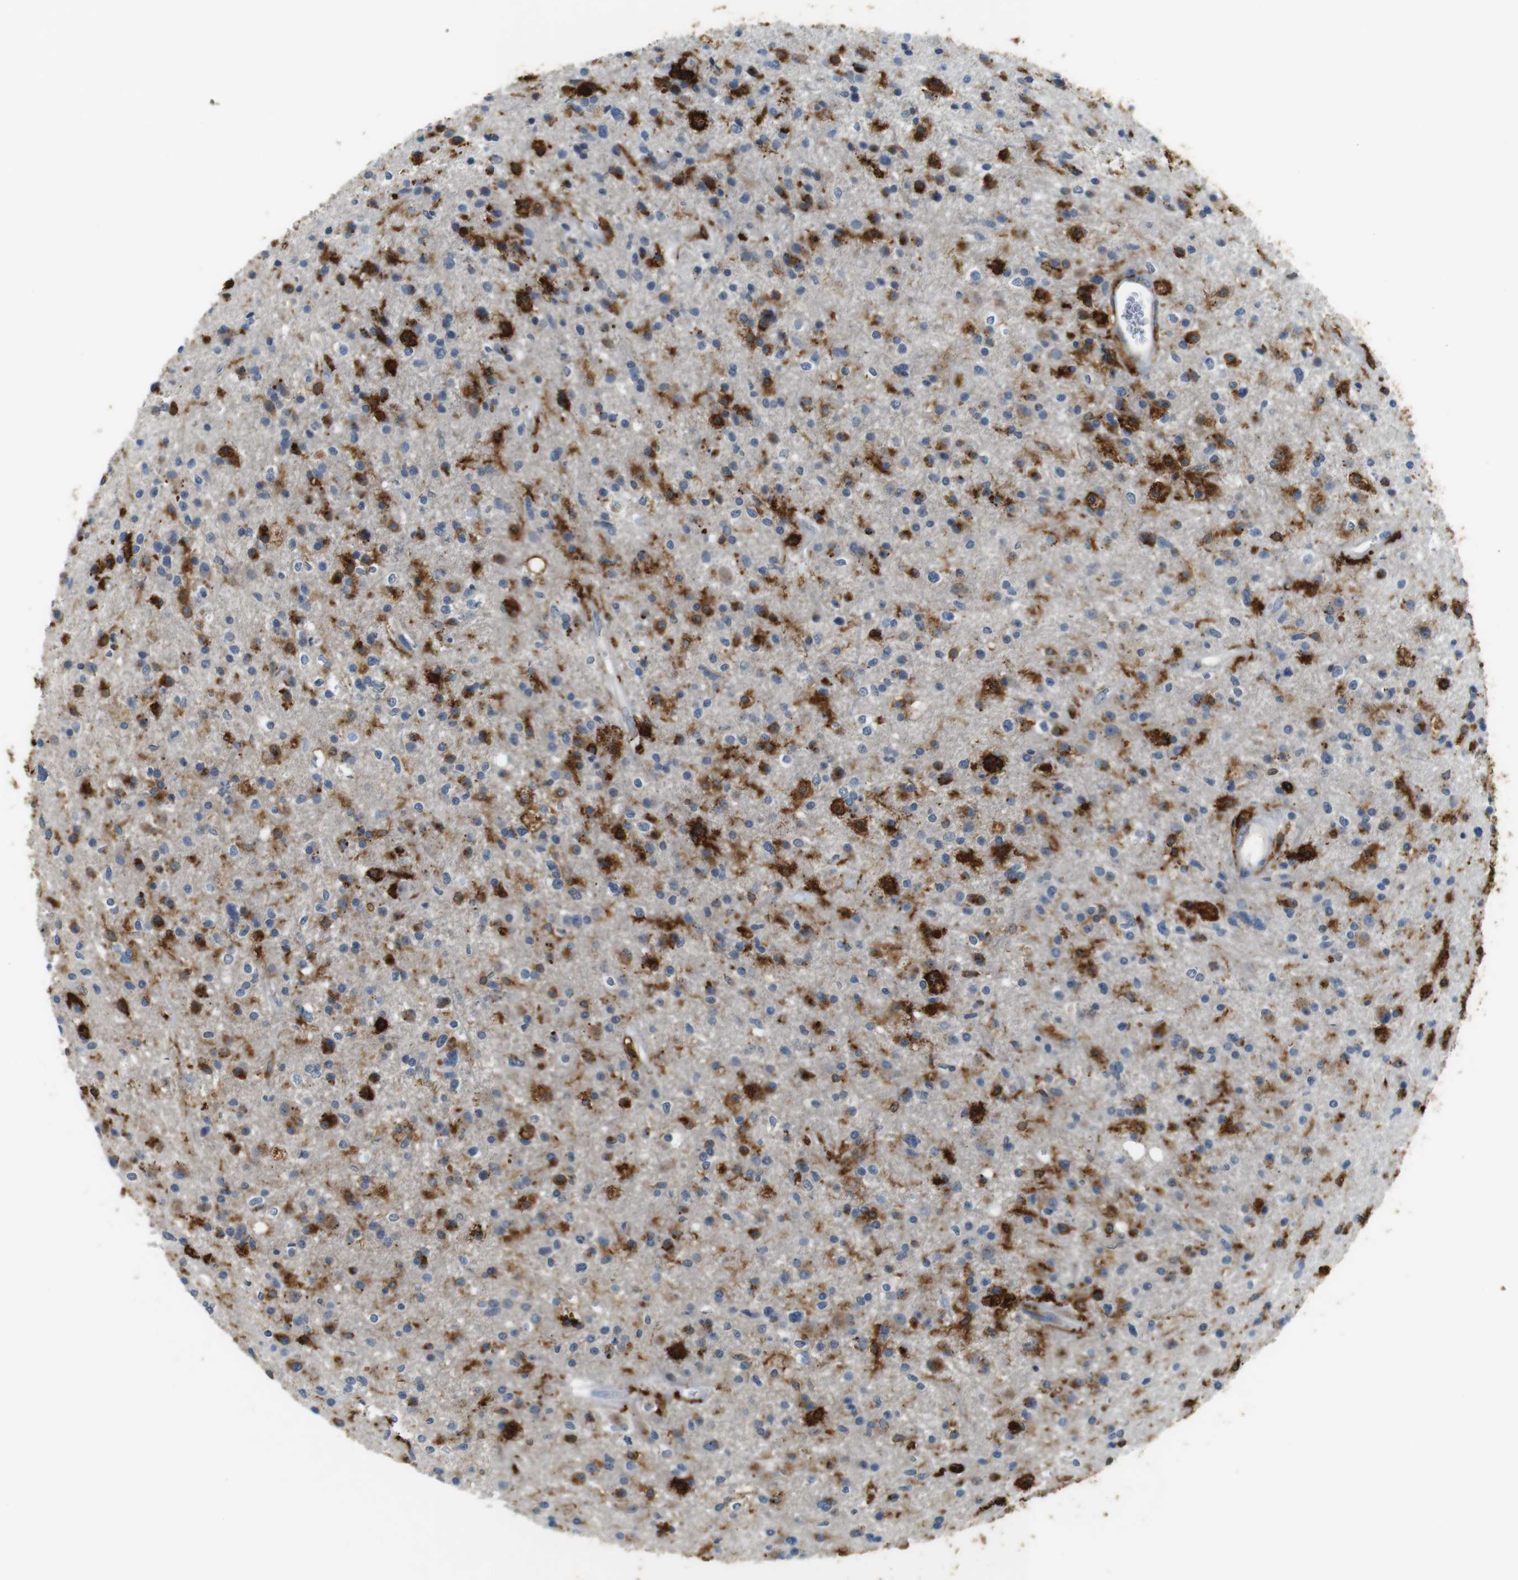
{"staining": {"intensity": "strong", "quantity": "25%-75%", "location": "cytoplasmic/membranous"}, "tissue": "glioma", "cell_type": "Tumor cells", "image_type": "cancer", "snomed": [{"axis": "morphology", "description": "Glioma, malignant, High grade"}, {"axis": "topography", "description": "Brain"}], "caption": "Glioma stained with a protein marker demonstrates strong staining in tumor cells.", "gene": "HLA-DRA", "patient": {"sex": "male", "age": 33}}